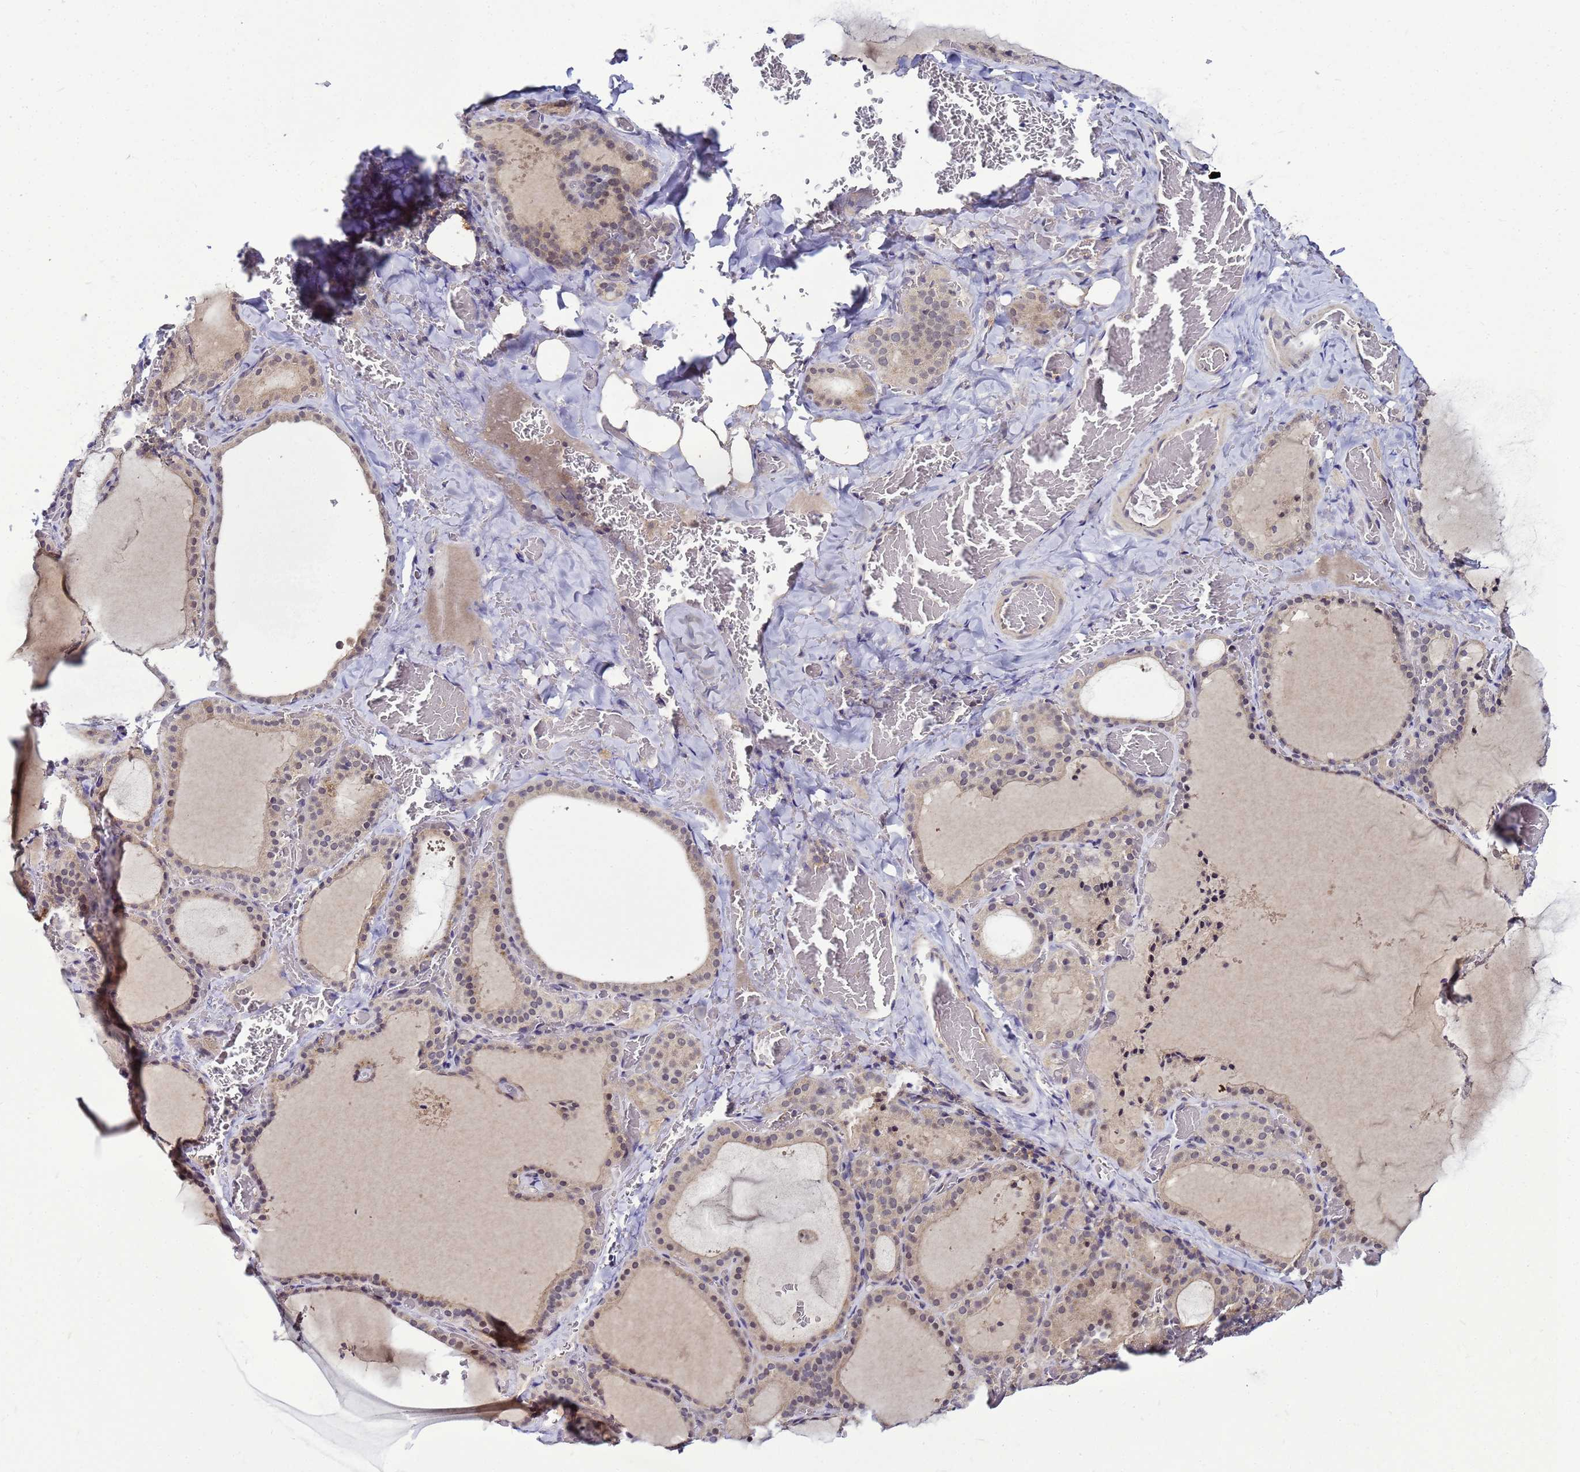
{"staining": {"intensity": "moderate", "quantity": "25%-75%", "location": "cytoplasmic/membranous,nuclear"}, "tissue": "thyroid gland", "cell_type": "Glandular cells", "image_type": "normal", "snomed": [{"axis": "morphology", "description": "Normal tissue, NOS"}, {"axis": "topography", "description": "Thyroid gland"}], "caption": "A brown stain labels moderate cytoplasmic/membranous,nuclear staining of a protein in glandular cells of unremarkable human thyroid gland.", "gene": "SAT1", "patient": {"sex": "female", "age": 39}}